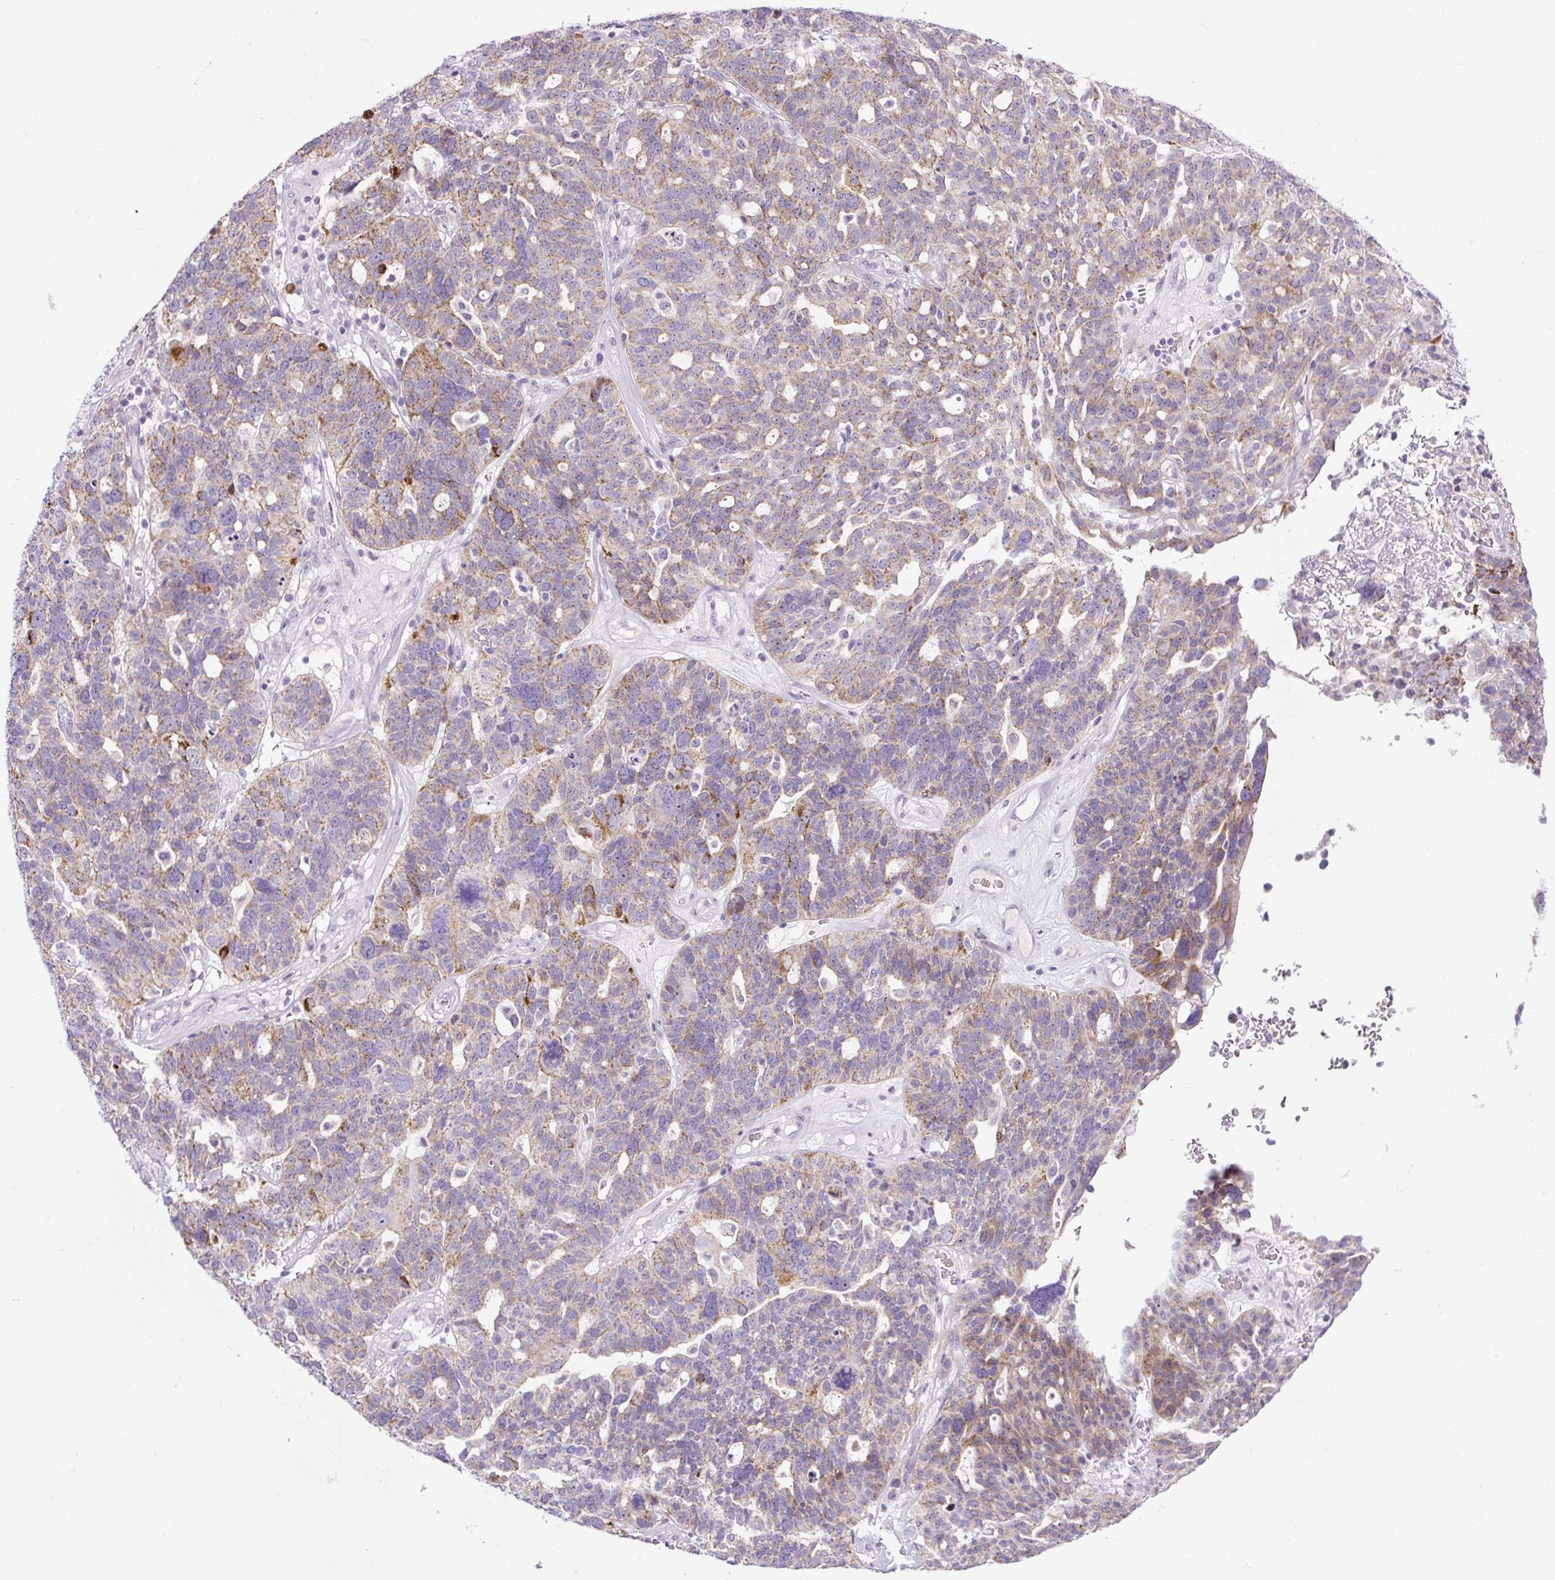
{"staining": {"intensity": "moderate", "quantity": "25%-75%", "location": "cytoplasmic/membranous"}, "tissue": "ovarian cancer", "cell_type": "Tumor cells", "image_type": "cancer", "snomed": [{"axis": "morphology", "description": "Cystadenocarcinoma, serous, NOS"}, {"axis": "topography", "description": "Ovary"}], "caption": "This histopathology image demonstrates ovarian cancer stained with immunohistochemistry to label a protein in brown. The cytoplasmic/membranous of tumor cells show moderate positivity for the protein. Nuclei are counter-stained blue.", "gene": "ZNF596", "patient": {"sex": "female", "age": 59}}